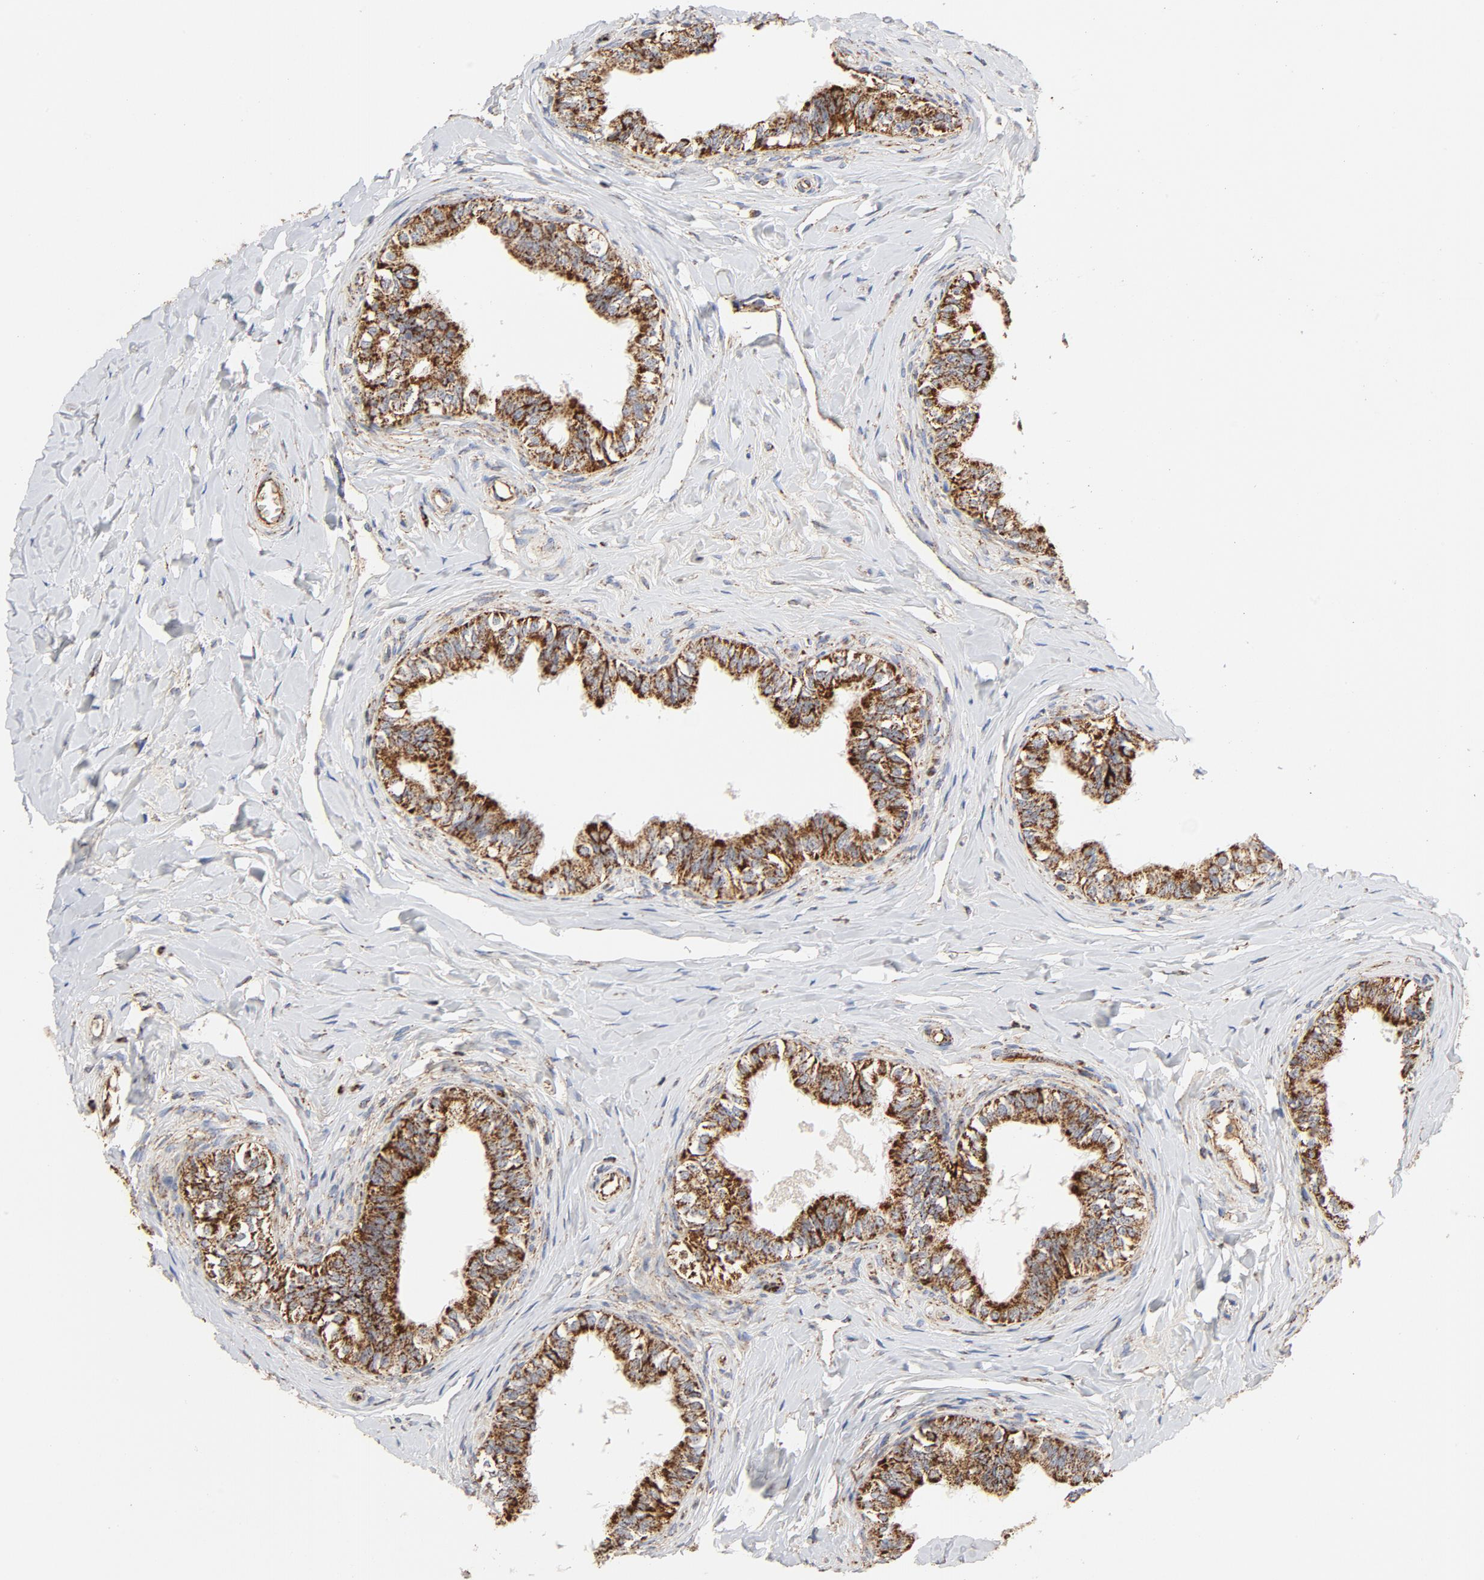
{"staining": {"intensity": "strong", "quantity": ">75%", "location": "cytoplasmic/membranous"}, "tissue": "epididymis", "cell_type": "Glandular cells", "image_type": "normal", "snomed": [{"axis": "morphology", "description": "Normal tissue, NOS"}, {"axis": "topography", "description": "Soft tissue"}, {"axis": "topography", "description": "Epididymis"}], "caption": "IHC of benign epididymis reveals high levels of strong cytoplasmic/membranous expression in approximately >75% of glandular cells.", "gene": "PCNX4", "patient": {"sex": "male", "age": 26}}